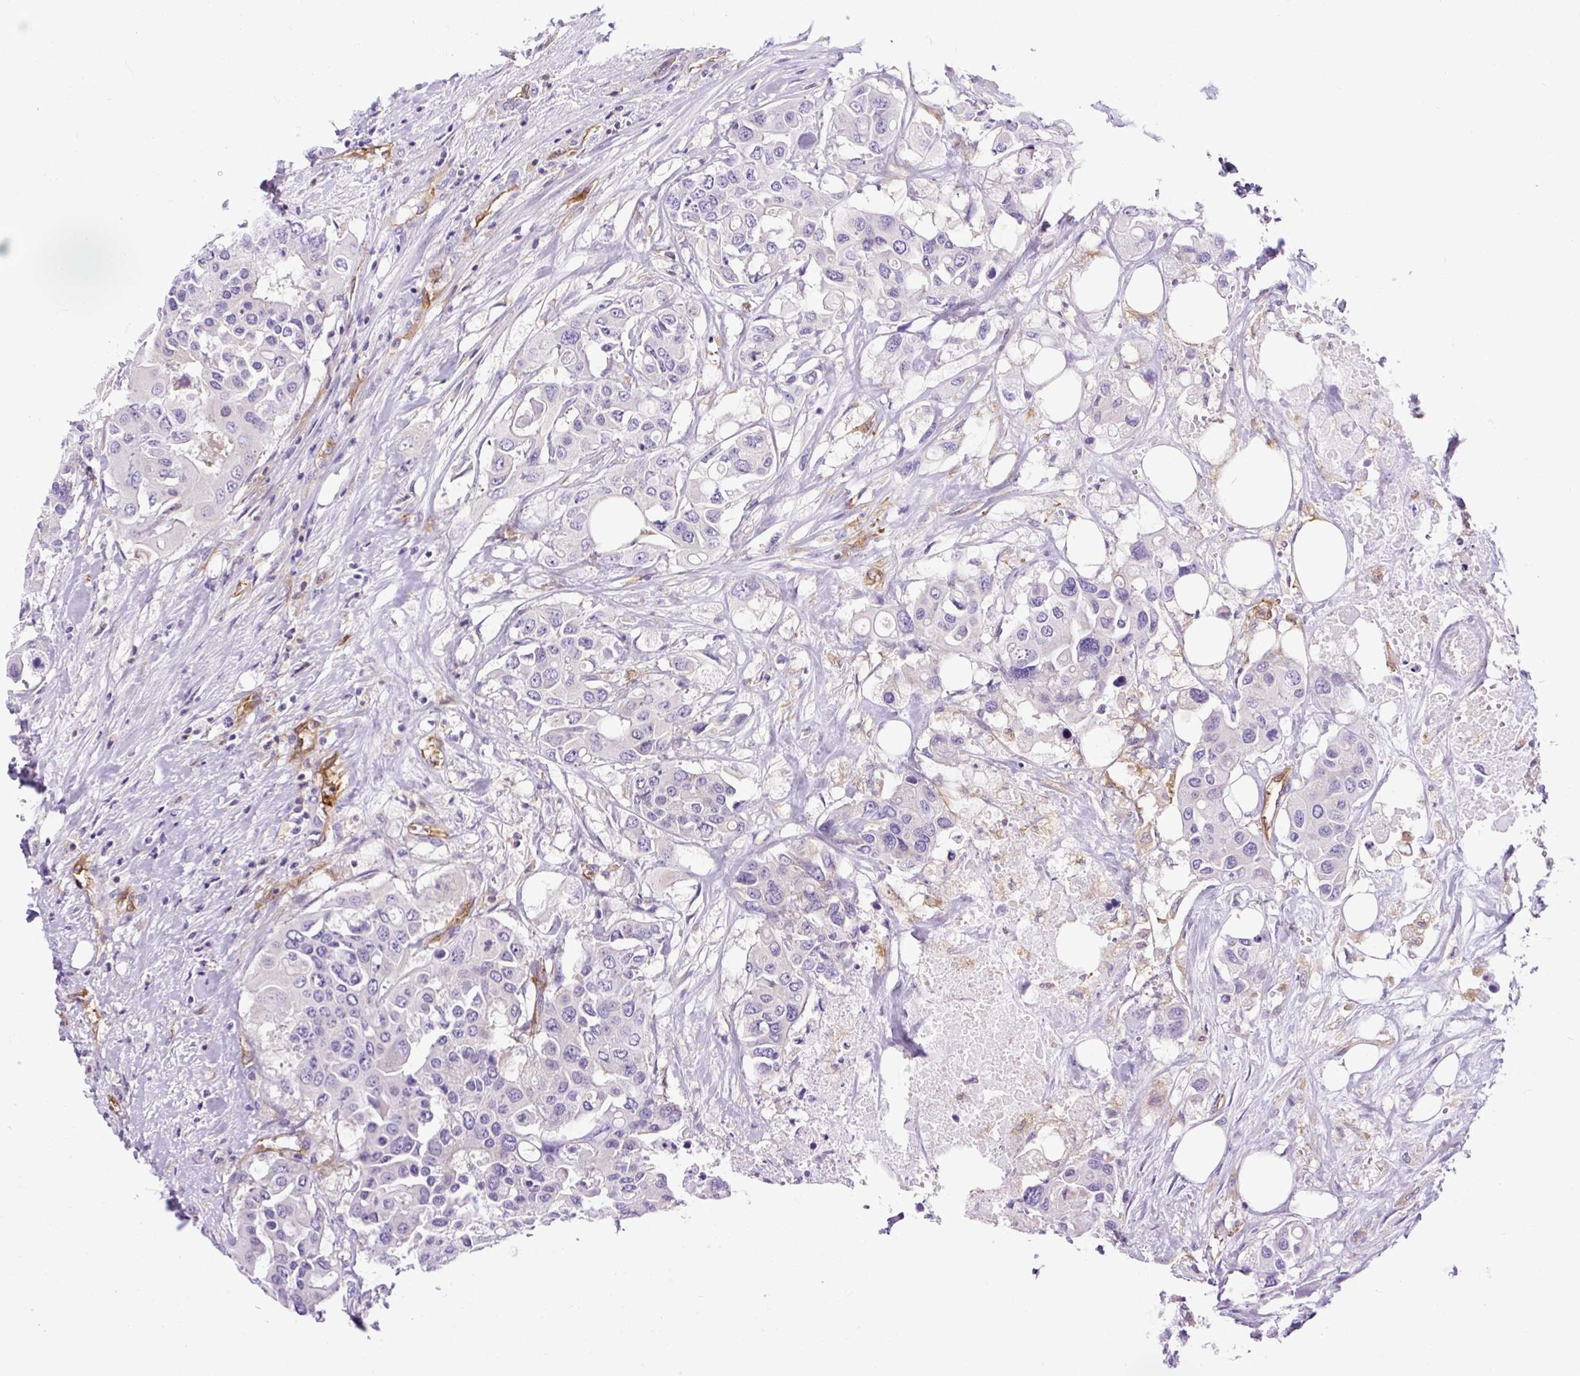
{"staining": {"intensity": "negative", "quantity": "none", "location": "none"}, "tissue": "colorectal cancer", "cell_type": "Tumor cells", "image_type": "cancer", "snomed": [{"axis": "morphology", "description": "Adenocarcinoma, NOS"}, {"axis": "topography", "description": "Colon"}], "caption": "A micrograph of colorectal cancer stained for a protein reveals no brown staining in tumor cells.", "gene": "MAP1S", "patient": {"sex": "male", "age": 77}}